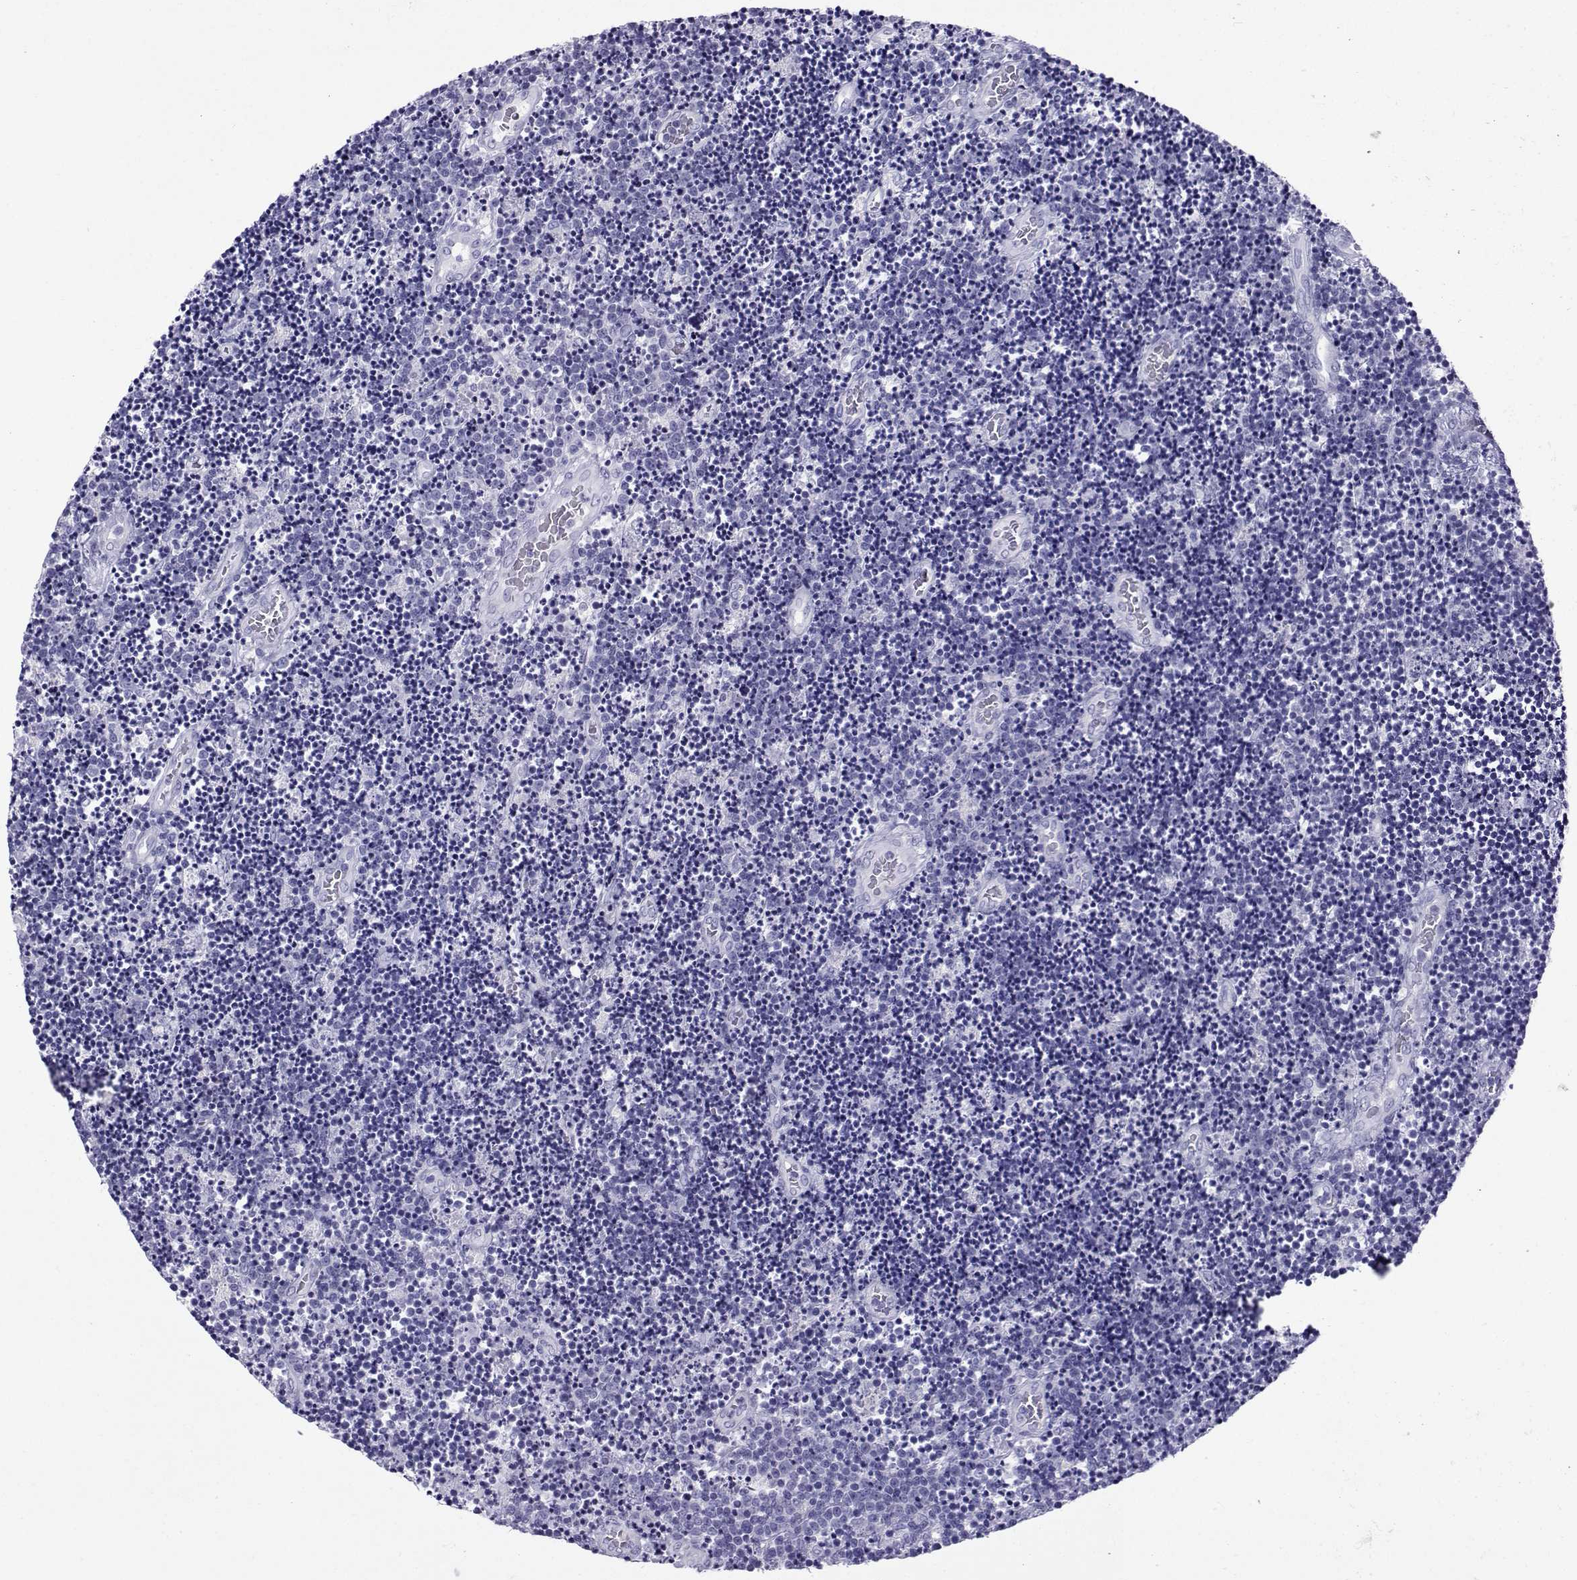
{"staining": {"intensity": "negative", "quantity": "none", "location": "none"}, "tissue": "lymphoma", "cell_type": "Tumor cells", "image_type": "cancer", "snomed": [{"axis": "morphology", "description": "Malignant lymphoma, non-Hodgkin's type, Low grade"}, {"axis": "topography", "description": "Brain"}], "caption": "Immunohistochemistry image of malignant lymphoma, non-Hodgkin's type (low-grade) stained for a protein (brown), which demonstrates no expression in tumor cells.", "gene": "CRYBB1", "patient": {"sex": "female", "age": 66}}